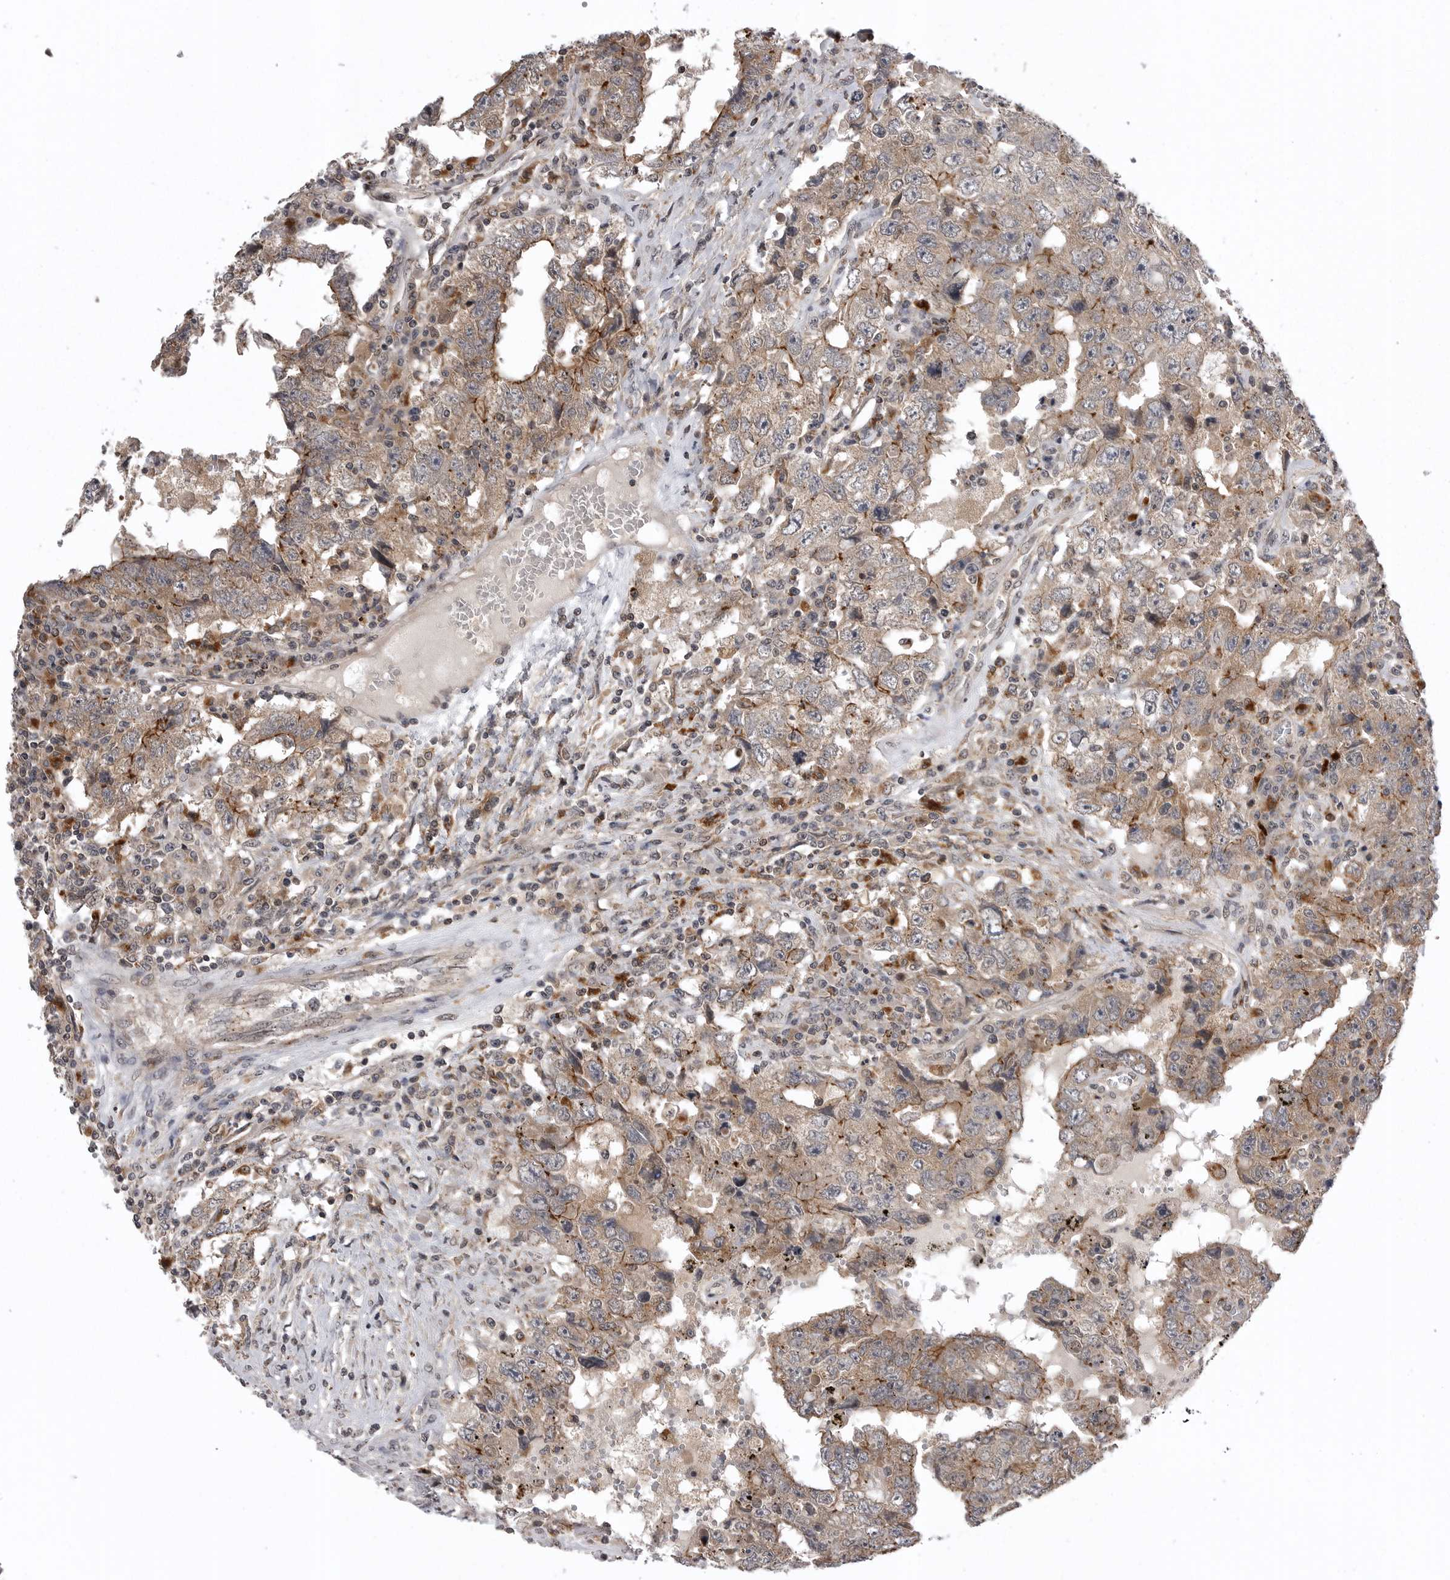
{"staining": {"intensity": "moderate", "quantity": "25%-75%", "location": "cytoplasmic/membranous"}, "tissue": "testis cancer", "cell_type": "Tumor cells", "image_type": "cancer", "snomed": [{"axis": "morphology", "description": "Carcinoma, Embryonal, NOS"}, {"axis": "topography", "description": "Testis"}], "caption": "Protein staining reveals moderate cytoplasmic/membranous expression in approximately 25%-75% of tumor cells in testis cancer (embryonal carcinoma).", "gene": "AOAH", "patient": {"sex": "male", "age": 26}}